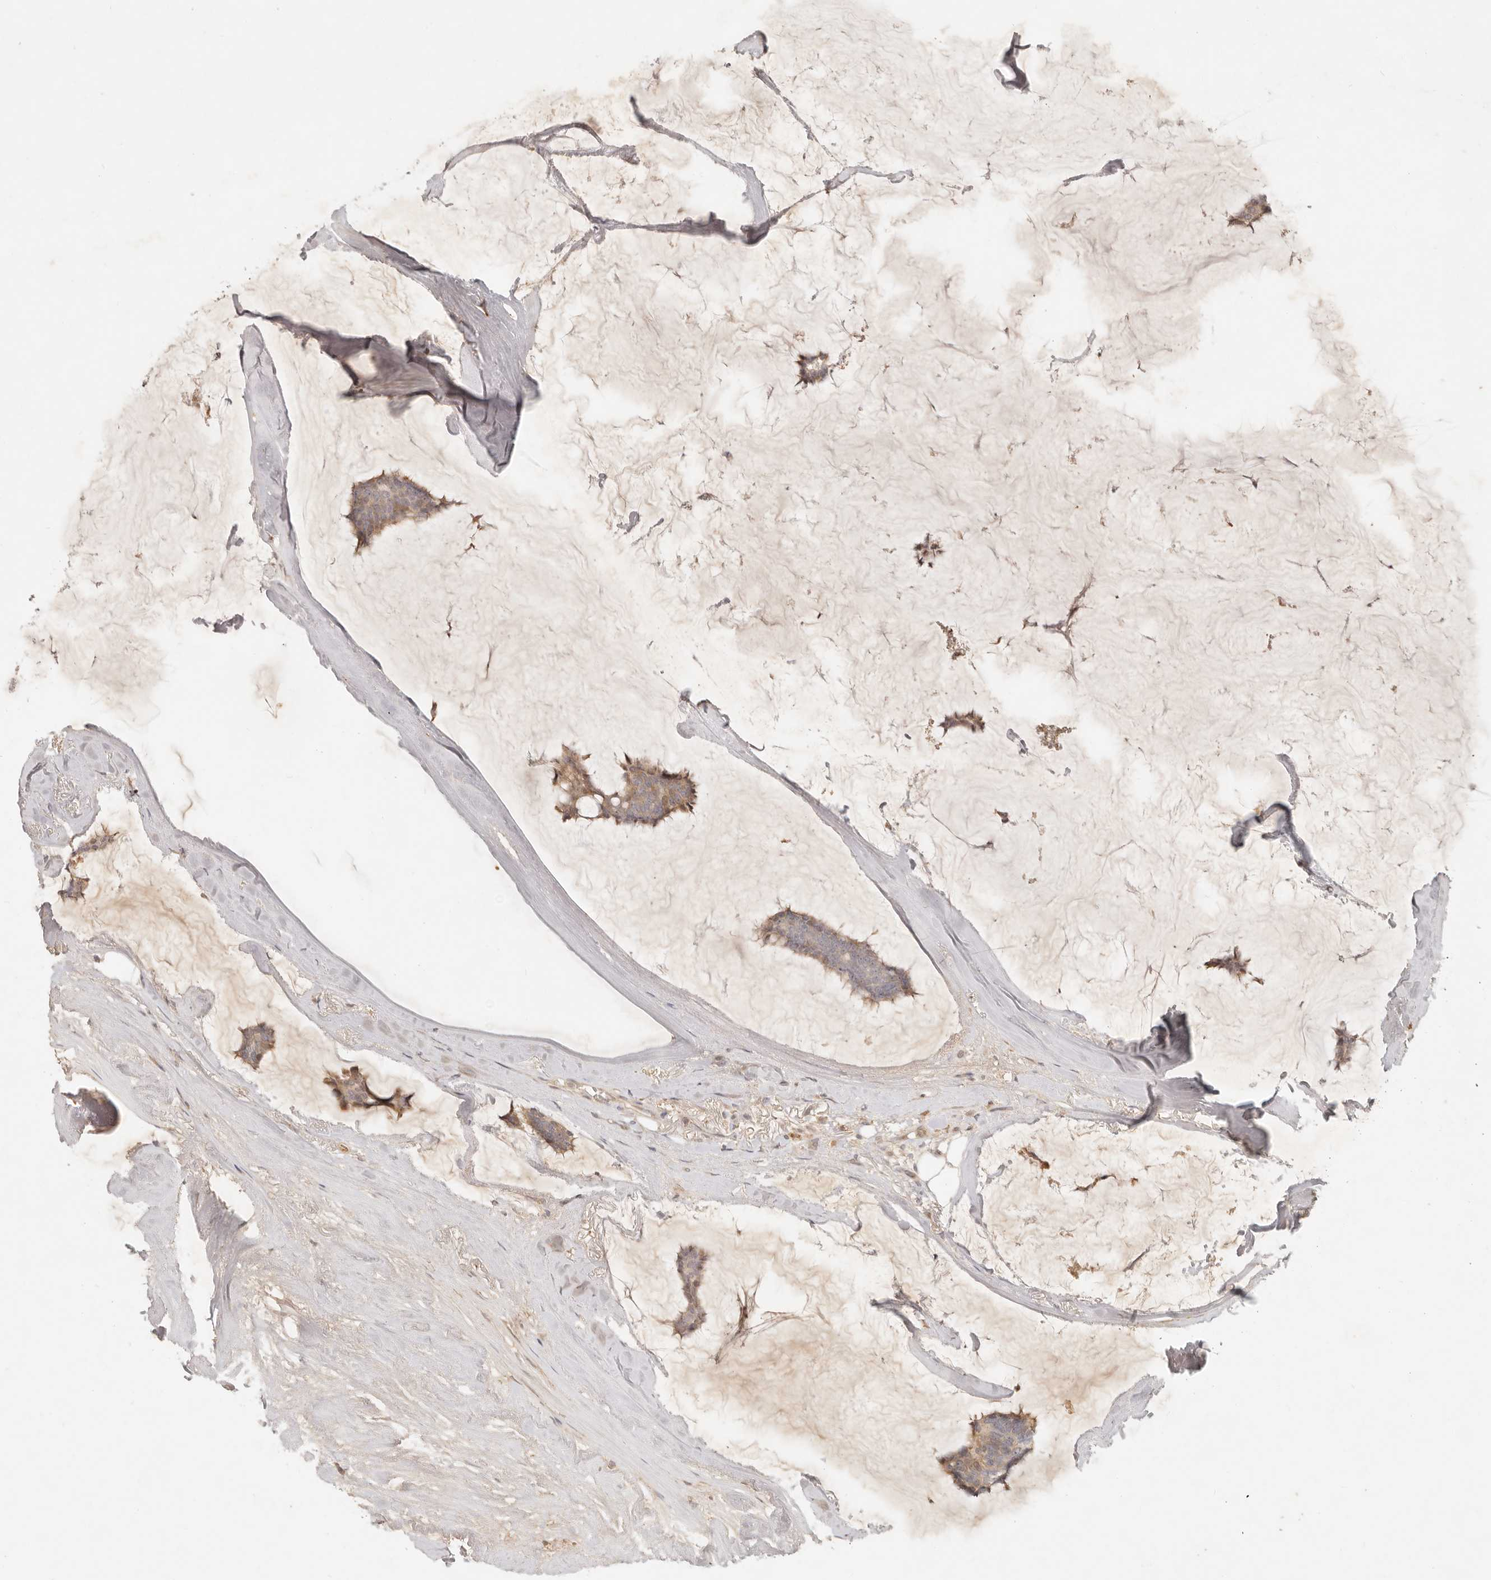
{"staining": {"intensity": "weak", "quantity": ">75%", "location": "cytoplasmic/membranous"}, "tissue": "breast cancer", "cell_type": "Tumor cells", "image_type": "cancer", "snomed": [{"axis": "morphology", "description": "Duct carcinoma"}, {"axis": "topography", "description": "Breast"}], "caption": "Tumor cells exhibit weak cytoplasmic/membranous staining in about >75% of cells in invasive ductal carcinoma (breast).", "gene": "UBXN11", "patient": {"sex": "female", "age": 93}}